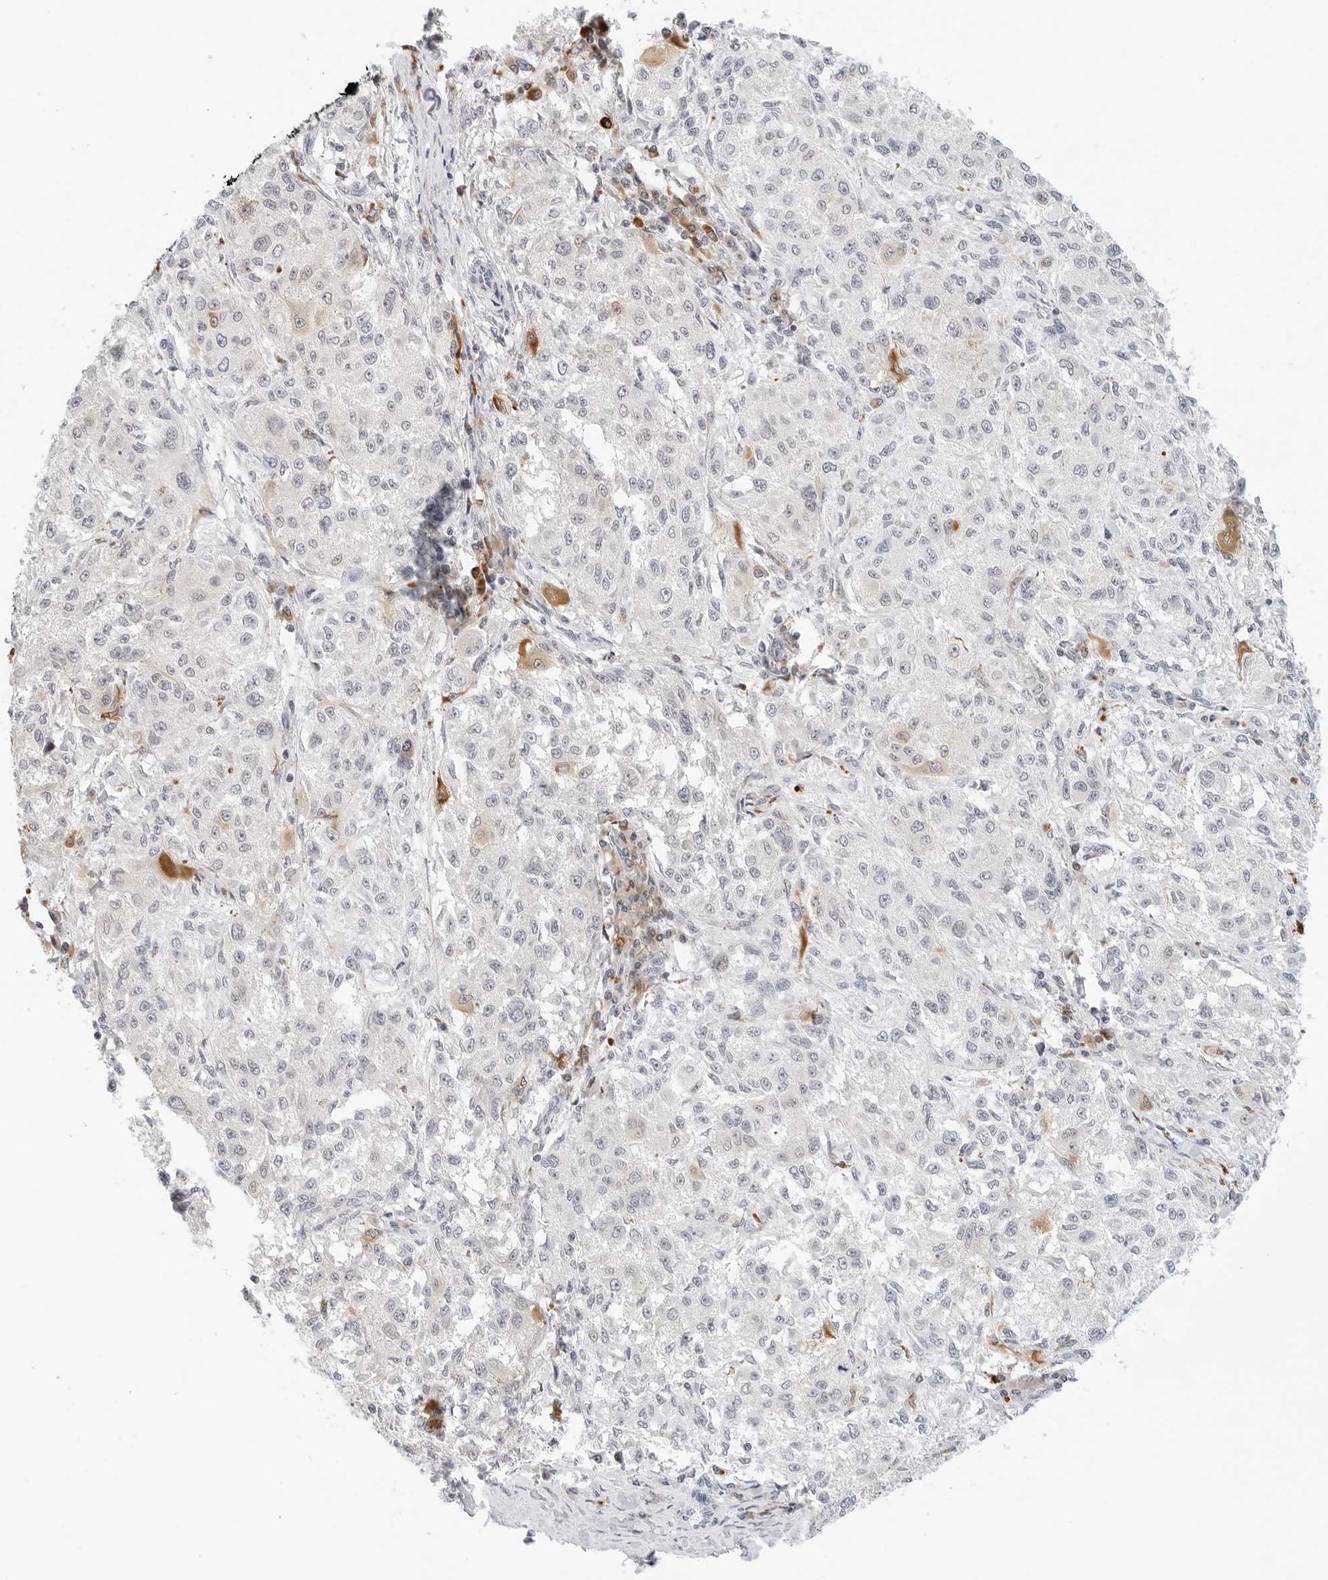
{"staining": {"intensity": "moderate", "quantity": "<25%", "location": "cytoplasmic/membranous"}, "tissue": "melanoma", "cell_type": "Tumor cells", "image_type": "cancer", "snomed": [{"axis": "morphology", "description": "Necrosis, NOS"}, {"axis": "morphology", "description": "Malignant melanoma, NOS"}, {"axis": "topography", "description": "Skin"}], "caption": "A brown stain labels moderate cytoplasmic/membranous staining of a protein in human melanoma tumor cells.", "gene": "PARP10", "patient": {"sex": "female", "age": 87}}